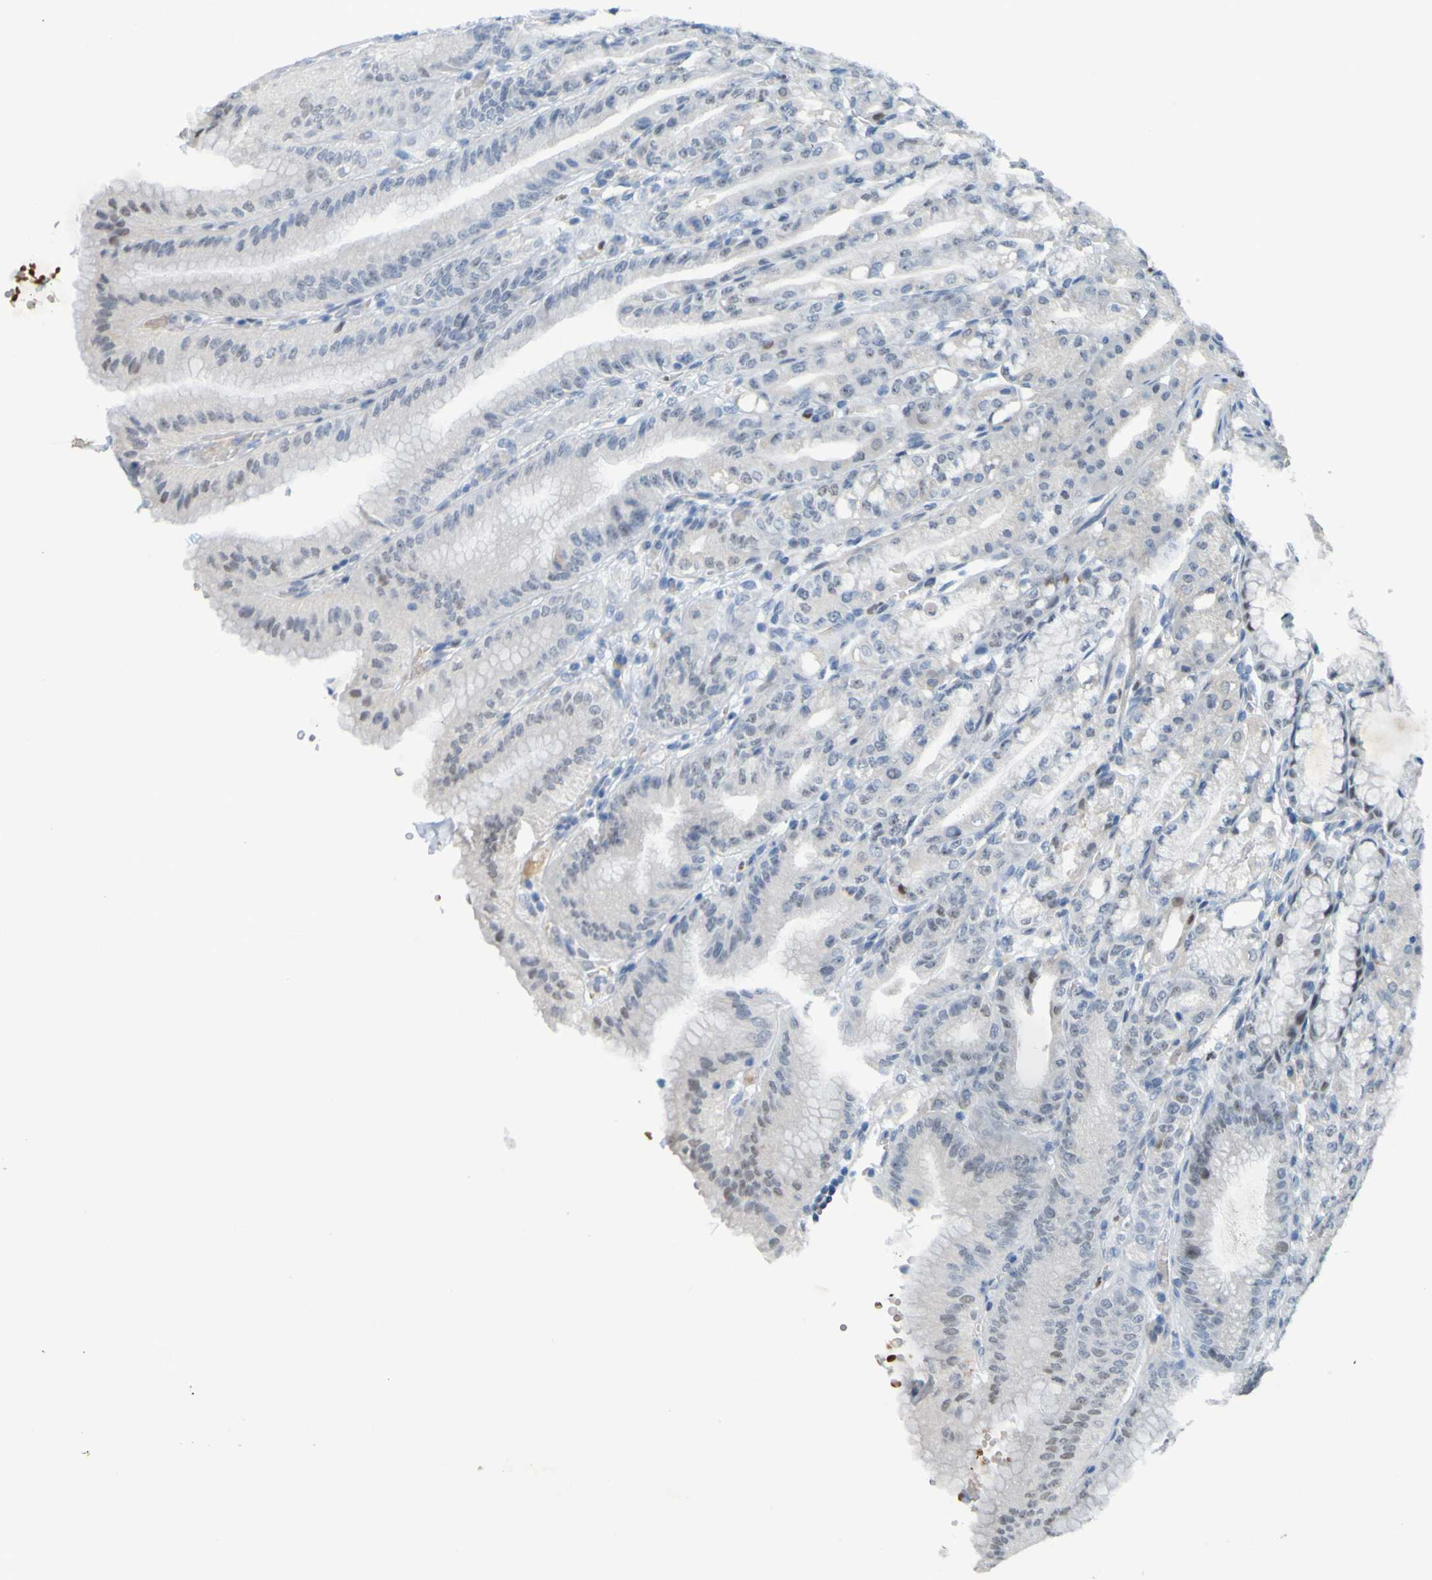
{"staining": {"intensity": "moderate", "quantity": "<25%", "location": "nuclear"}, "tissue": "stomach", "cell_type": "Glandular cells", "image_type": "normal", "snomed": [{"axis": "morphology", "description": "Normal tissue, NOS"}, {"axis": "topography", "description": "Stomach, lower"}], "caption": "Glandular cells demonstrate moderate nuclear staining in about <25% of cells in benign stomach. (Stains: DAB in brown, nuclei in blue, Microscopy: brightfield microscopy at high magnification).", "gene": "USP36", "patient": {"sex": "male", "age": 71}}